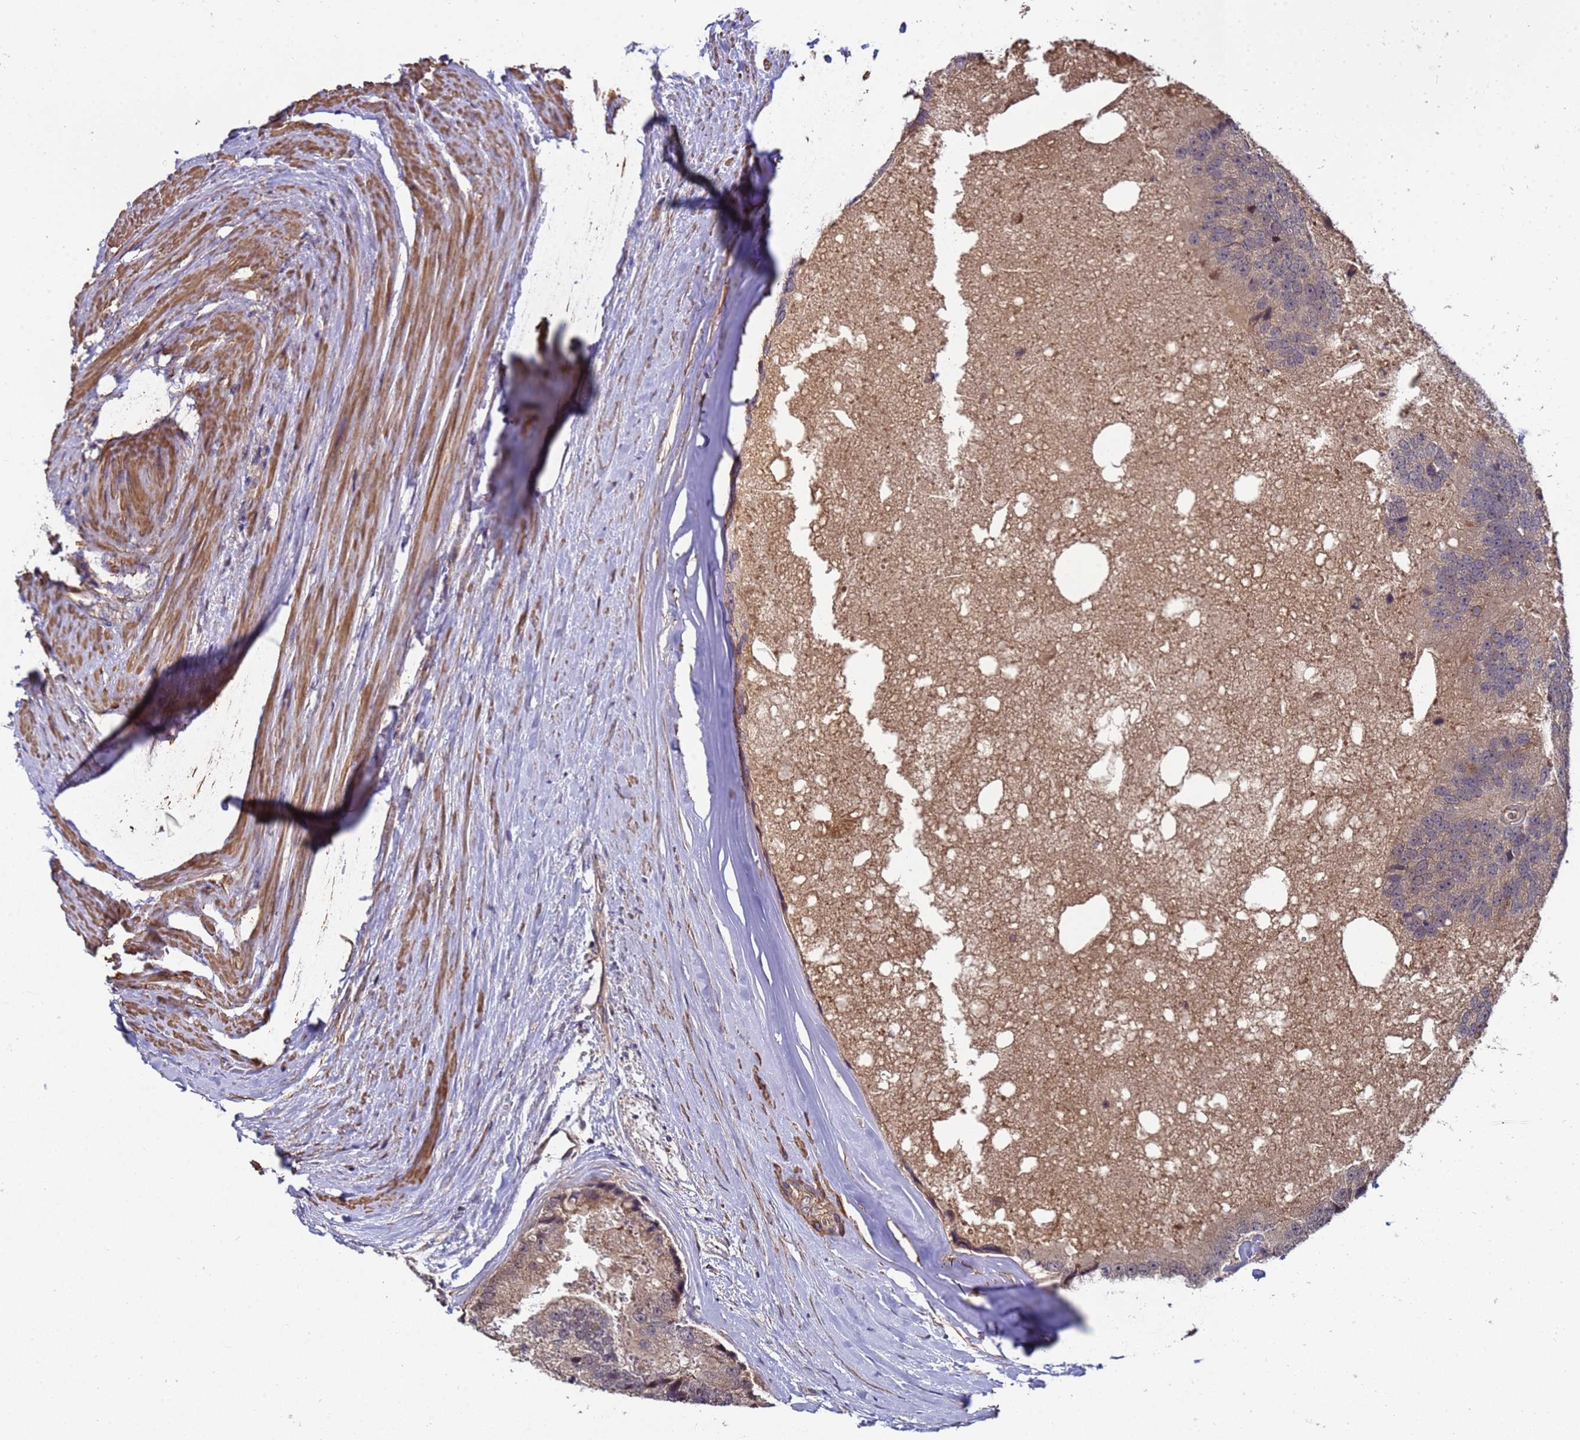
{"staining": {"intensity": "weak", "quantity": "<25%", "location": "cytoplasmic/membranous"}, "tissue": "prostate cancer", "cell_type": "Tumor cells", "image_type": "cancer", "snomed": [{"axis": "morphology", "description": "Adenocarcinoma, High grade"}, {"axis": "topography", "description": "Prostate"}], "caption": "Photomicrograph shows no protein staining in tumor cells of prostate high-grade adenocarcinoma tissue.", "gene": "GSTCD", "patient": {"sex": "male", "age": 70}}